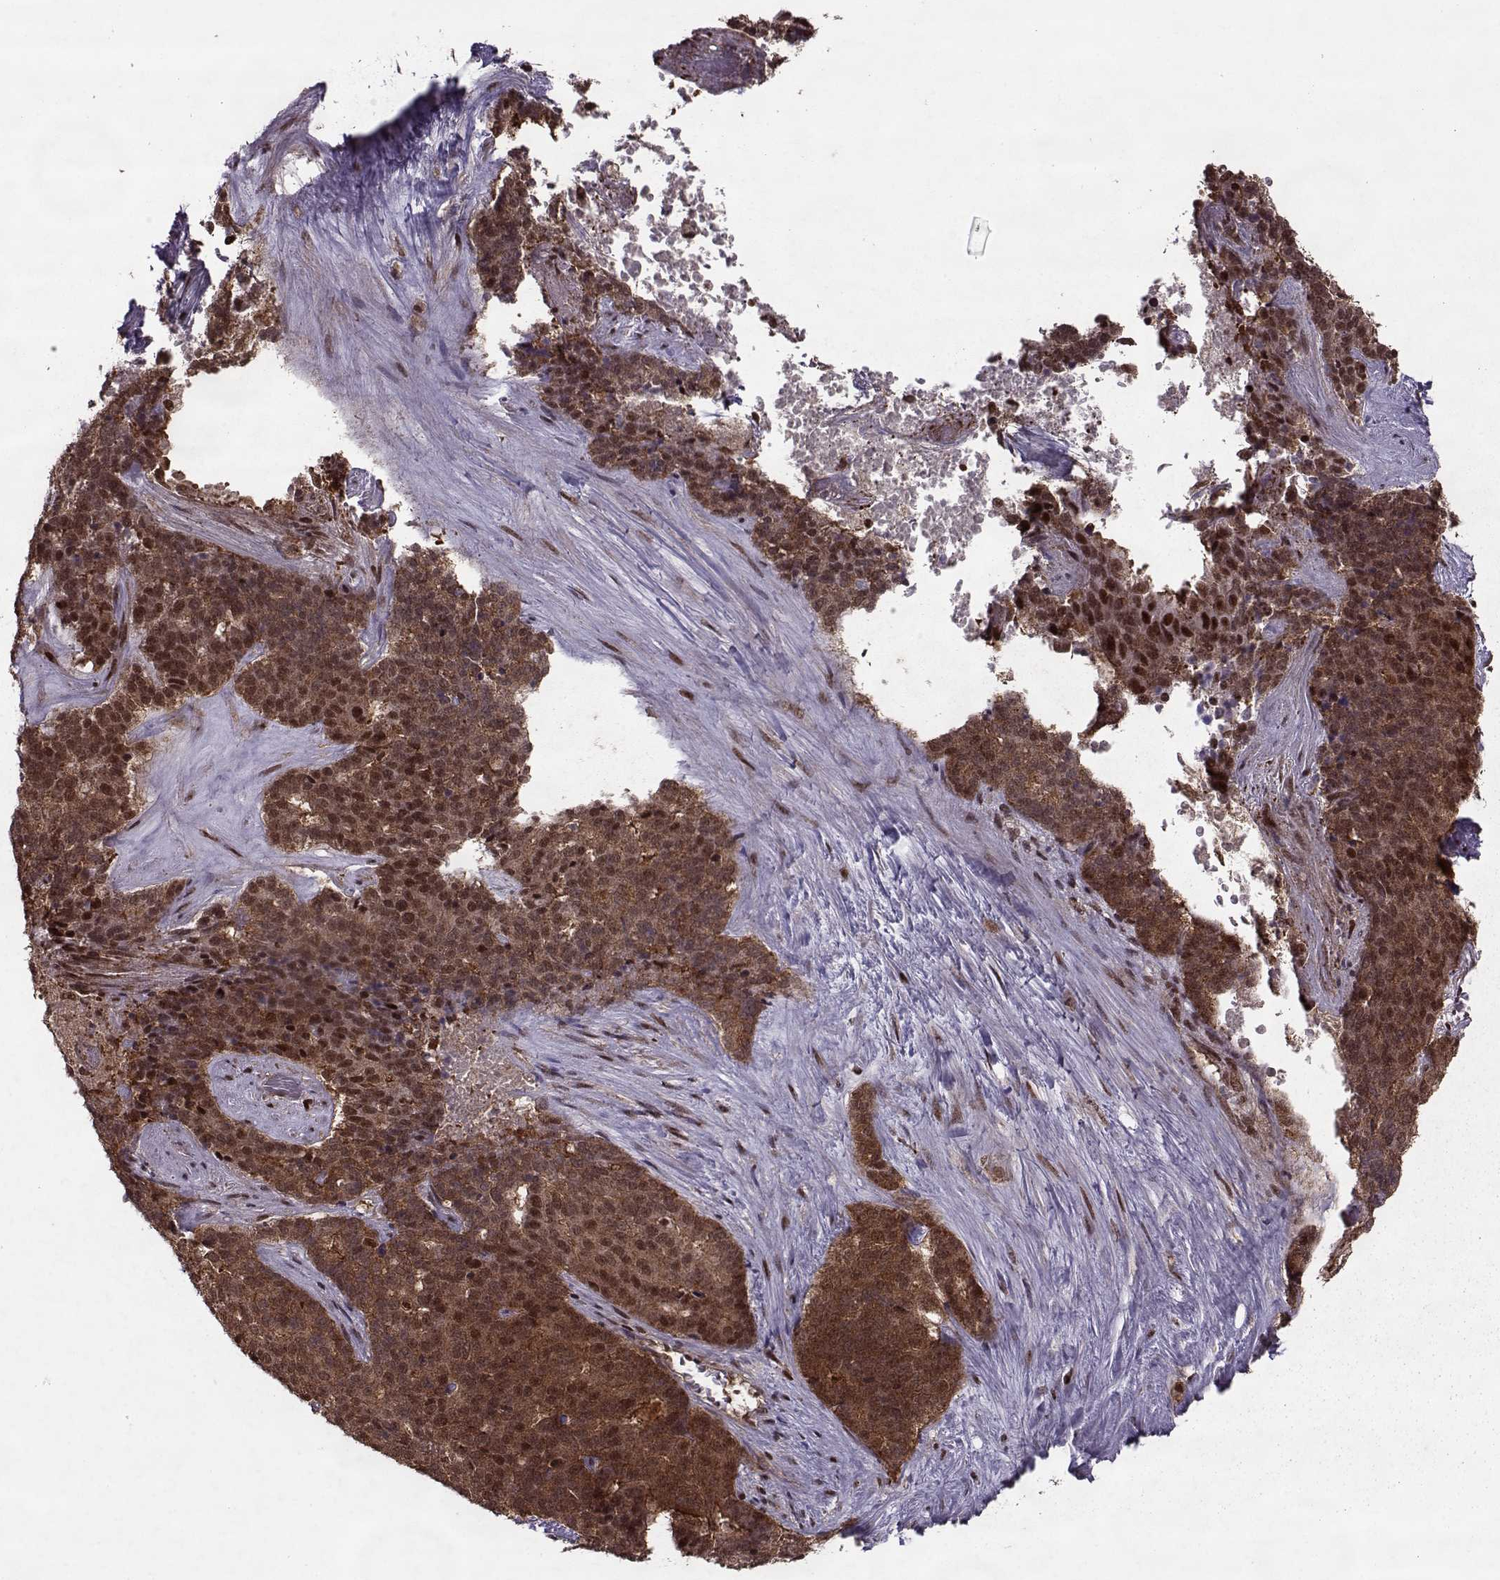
{"staining": {"intensity": "strong", "quantity": ">75%", "location": "cytoplasmic/membranous,nuclear"}, "tissue": "liver cancer", "cell_type": "Tumor cells", "image_type": "cancer", "snomed": [{"axis": "morphology", "description": "Cholangiocarcinoma"}, {"axis": "topography", "description": "Liver"}], "caption": "Protein staining demonstrates strong cytoplasmic/membranous and nuclear positivity in approximately >75% of tumor cells in cholangiocarcinoma (liver).", "gene": "PSMA7", "patient": {"sex": "female", "age": 47}}